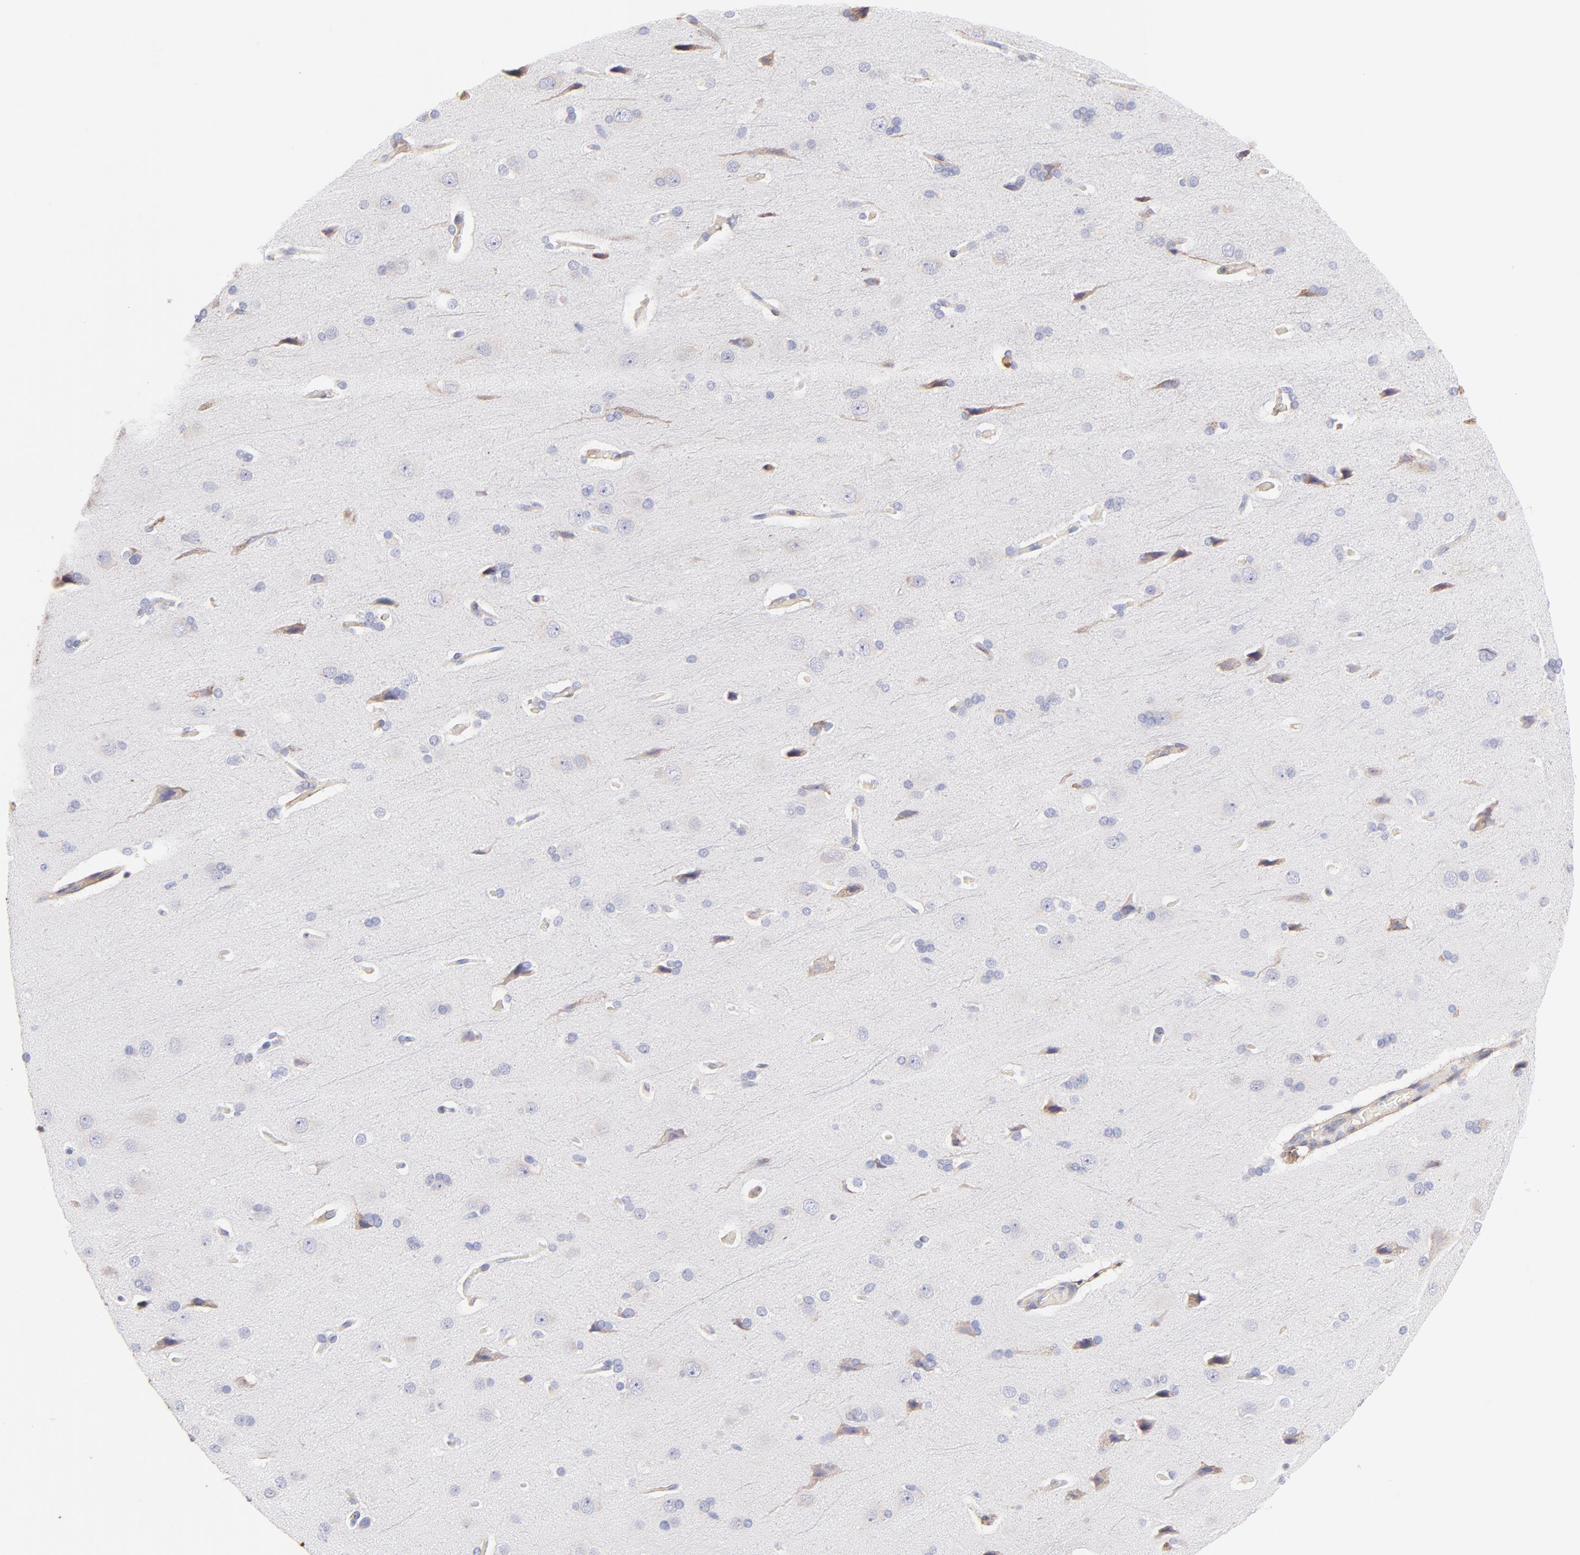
{"staining": {"intensity": "negative", "quantity": "none", "location": "none"}, "tissue": "cerebral cortex", "cell_type": "Endothelial cells", "image_type": "normal", "snomed": [{"axis": "morphology", "description": "Normal tissue, NOS"}, {"axis": "topography", "description": "Cerebral cortex"}], "caption": "This is an immunohistochemistry histopathology image of unremarkable cerebral cortex. There is no staining in endothelial cells.", "gene": "BGN", "patient": {"sex": "male", "age": 62}}